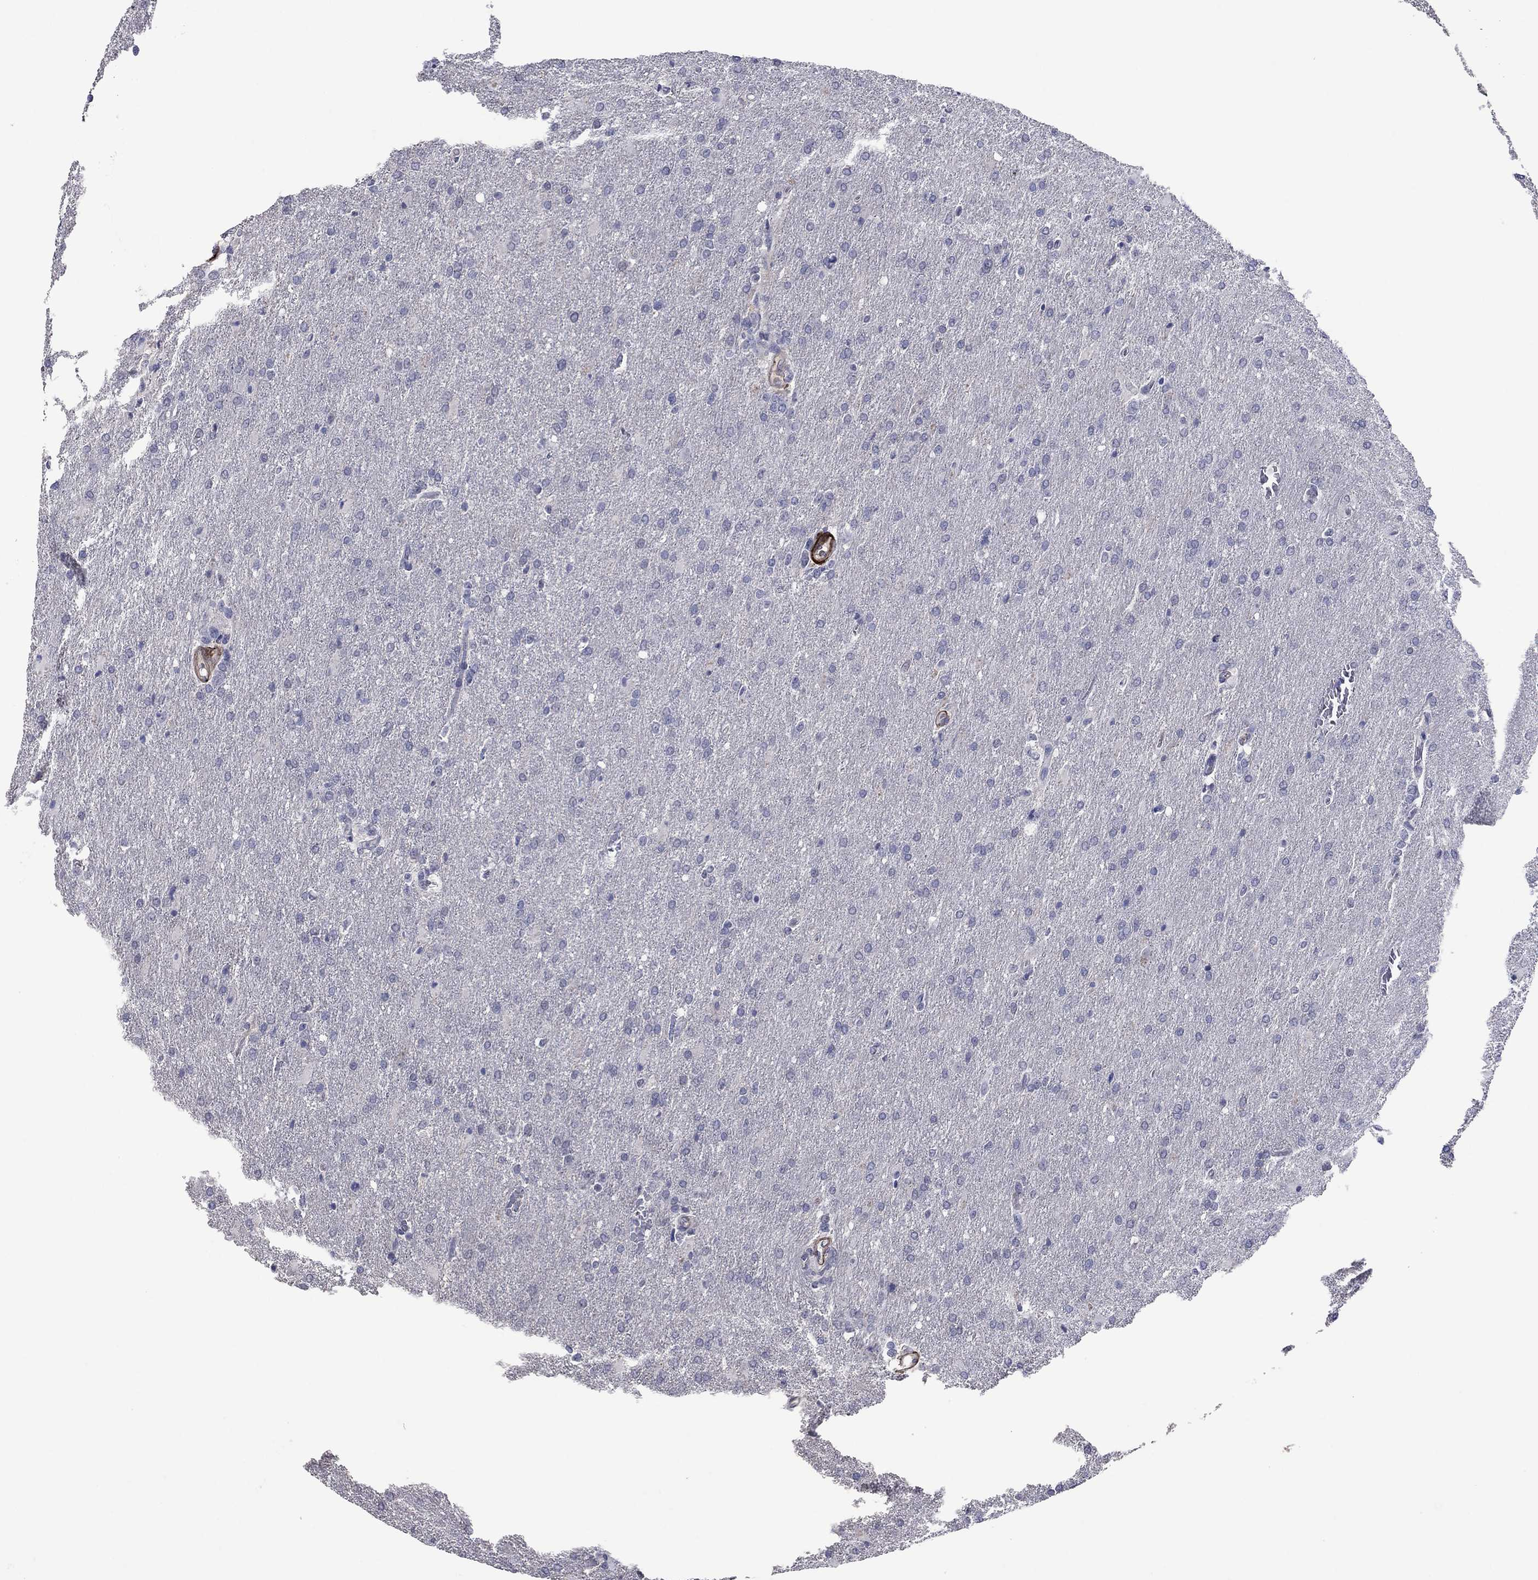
{"staining": {"intensity": "negative", "quantity": "none", "location": "none"}, "tissue": "glioma", "cell_type": "Tumor cells", "image_type": "cancer", "snomed": [{"axis": "morphology", "description": "Glioma, malignant, High grade"}, {"axis": "topography", "description": "Brain"}], "caption": "Micrograph shows no significant protein staining in tumor cells of malignant glioma (high-grade).", "gene": "IP6K3", "patient": {"sex": "male", "age": 68}}